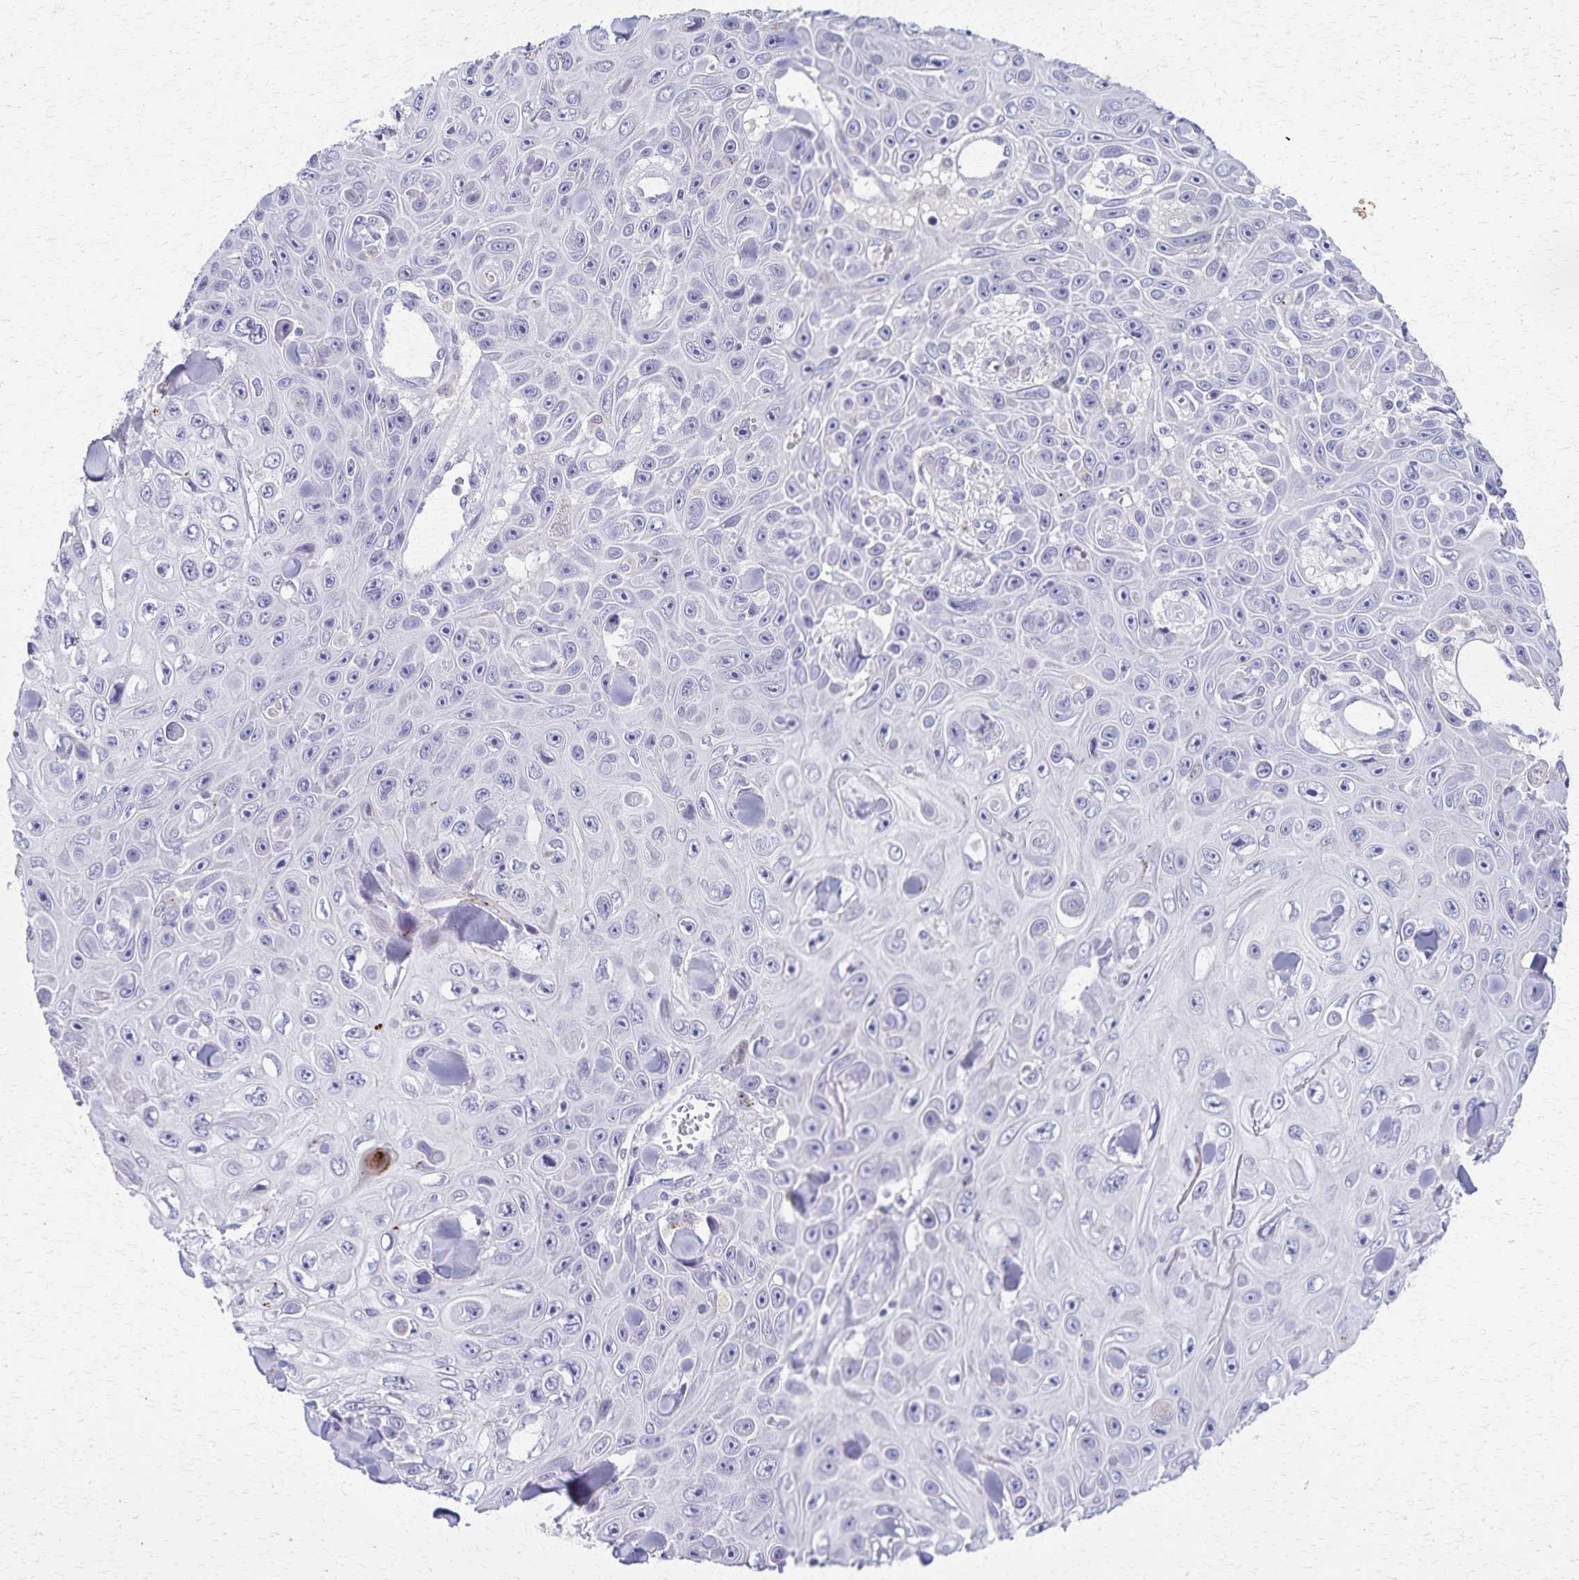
{"staining": {"intensity": "negative", "quantity": "none", "location": "none"}, "tissue": "skin cancer", "cell_type": "Tumor cells", "image_type": "cancer", "snomed": [{"axis": "morphology", "description": "Squamous cell carcinoma, NOS"}, {"axis": "topography", "description": "Skin"}], "caption": "This is an immunohistochemistry (IHC) micrograph of skin cancer (squamous cell carcinoma). There is no staining in tumor cells.", "gene": "TMEM60", "patient": {"sex": "male", "age": 82}}